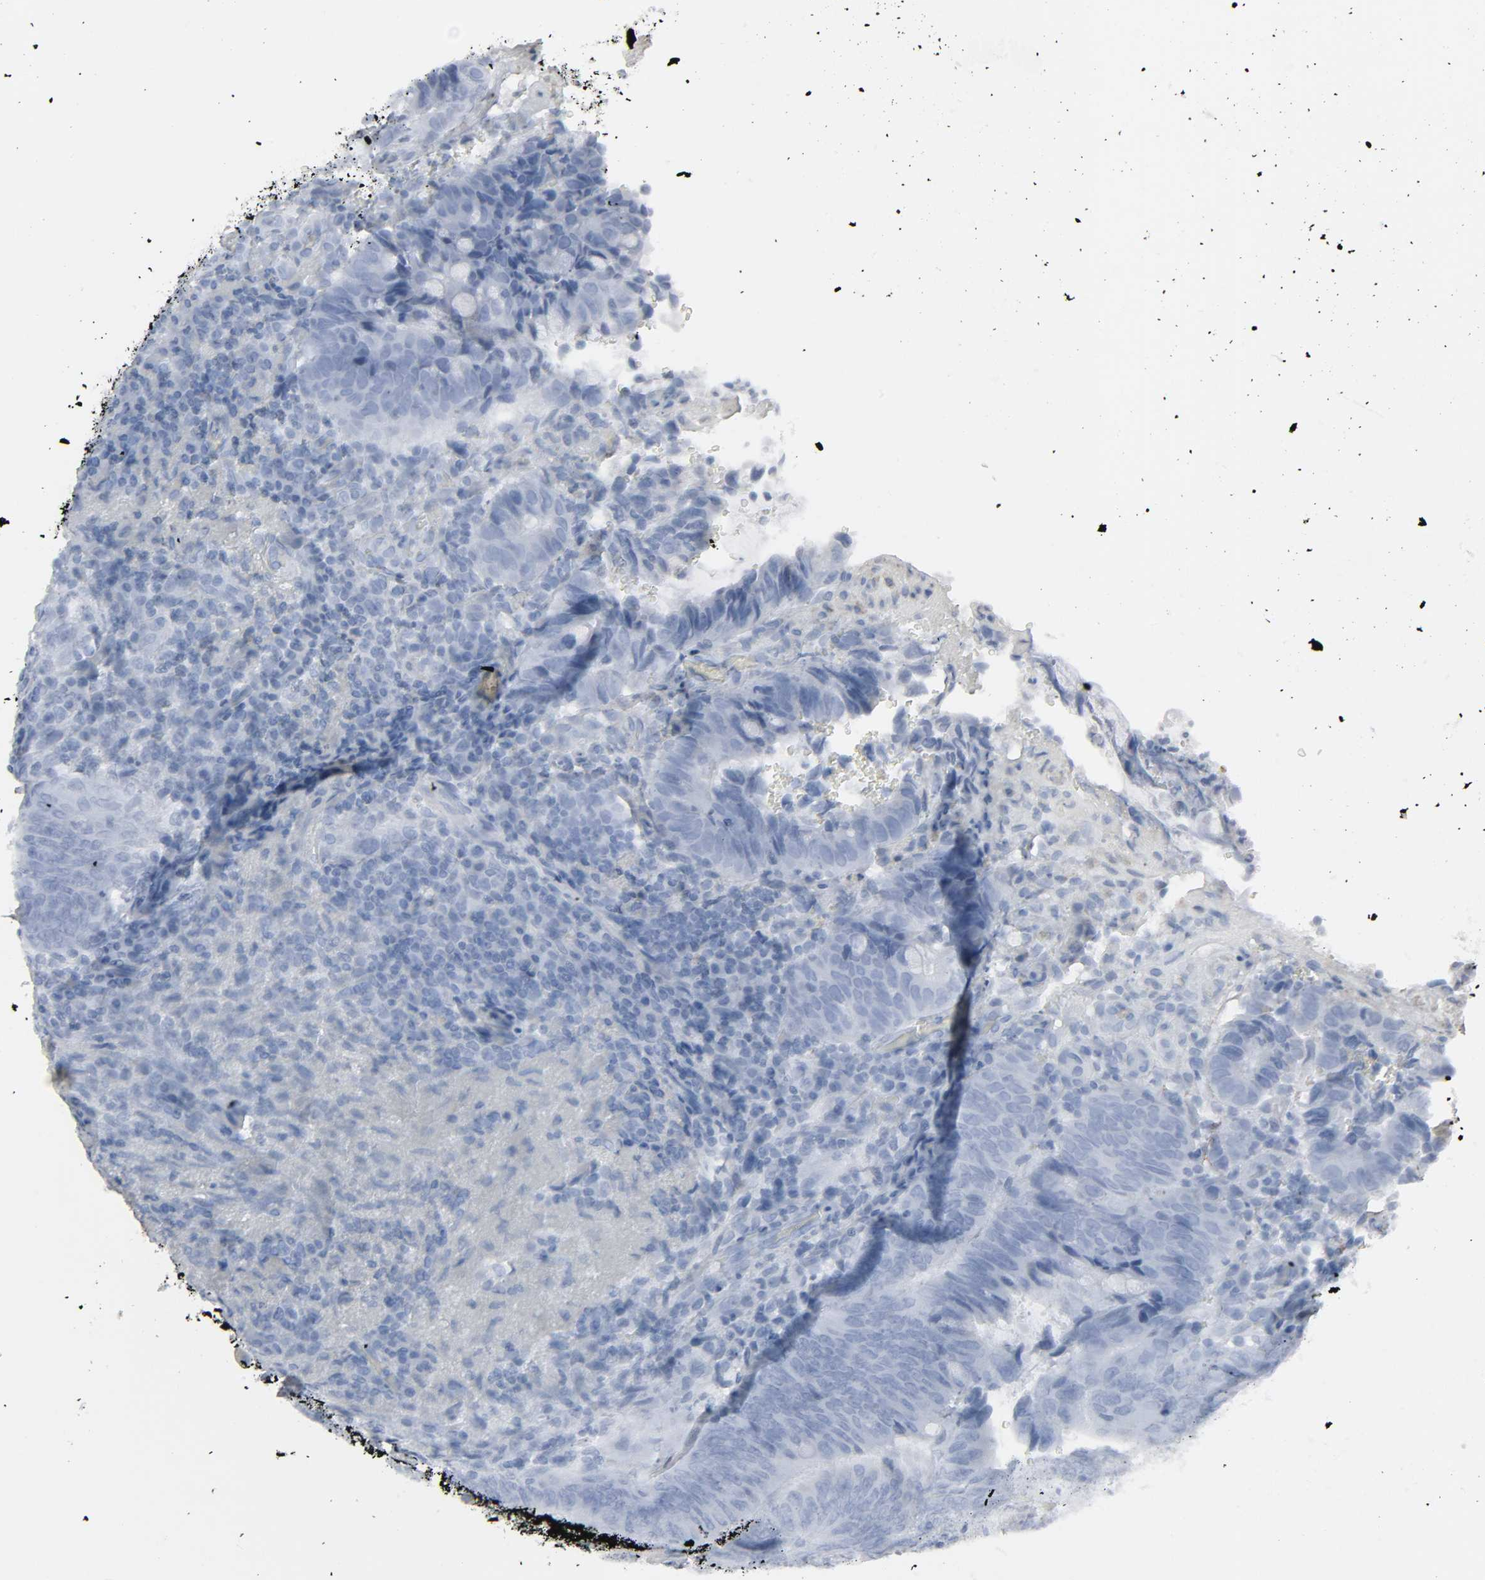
{"staining": {"intensity": "negative", "quantity": "none", "location": "none"}, "tissue": "colorectal cancer", "cell_type": "Tumor cells", "image_type": "cancer", "snomed": [{"axis": "morphology", "description": "Normal tissue, NOS"}, {"axis": "morphology", "description": "Adenocarcinoma, NOS"}, {"axis": "topography", "description": "Rectum"}, {"axis": "topography", "description": "Peripheral nerve tissue"}], "caption": "Adenocarcinoma (colorectal) stained for a protein using immunohistochemistry reveals no staining tumor cells.", "gene": "ZNF222", "patient": {"sex": "male", "age": 92}}